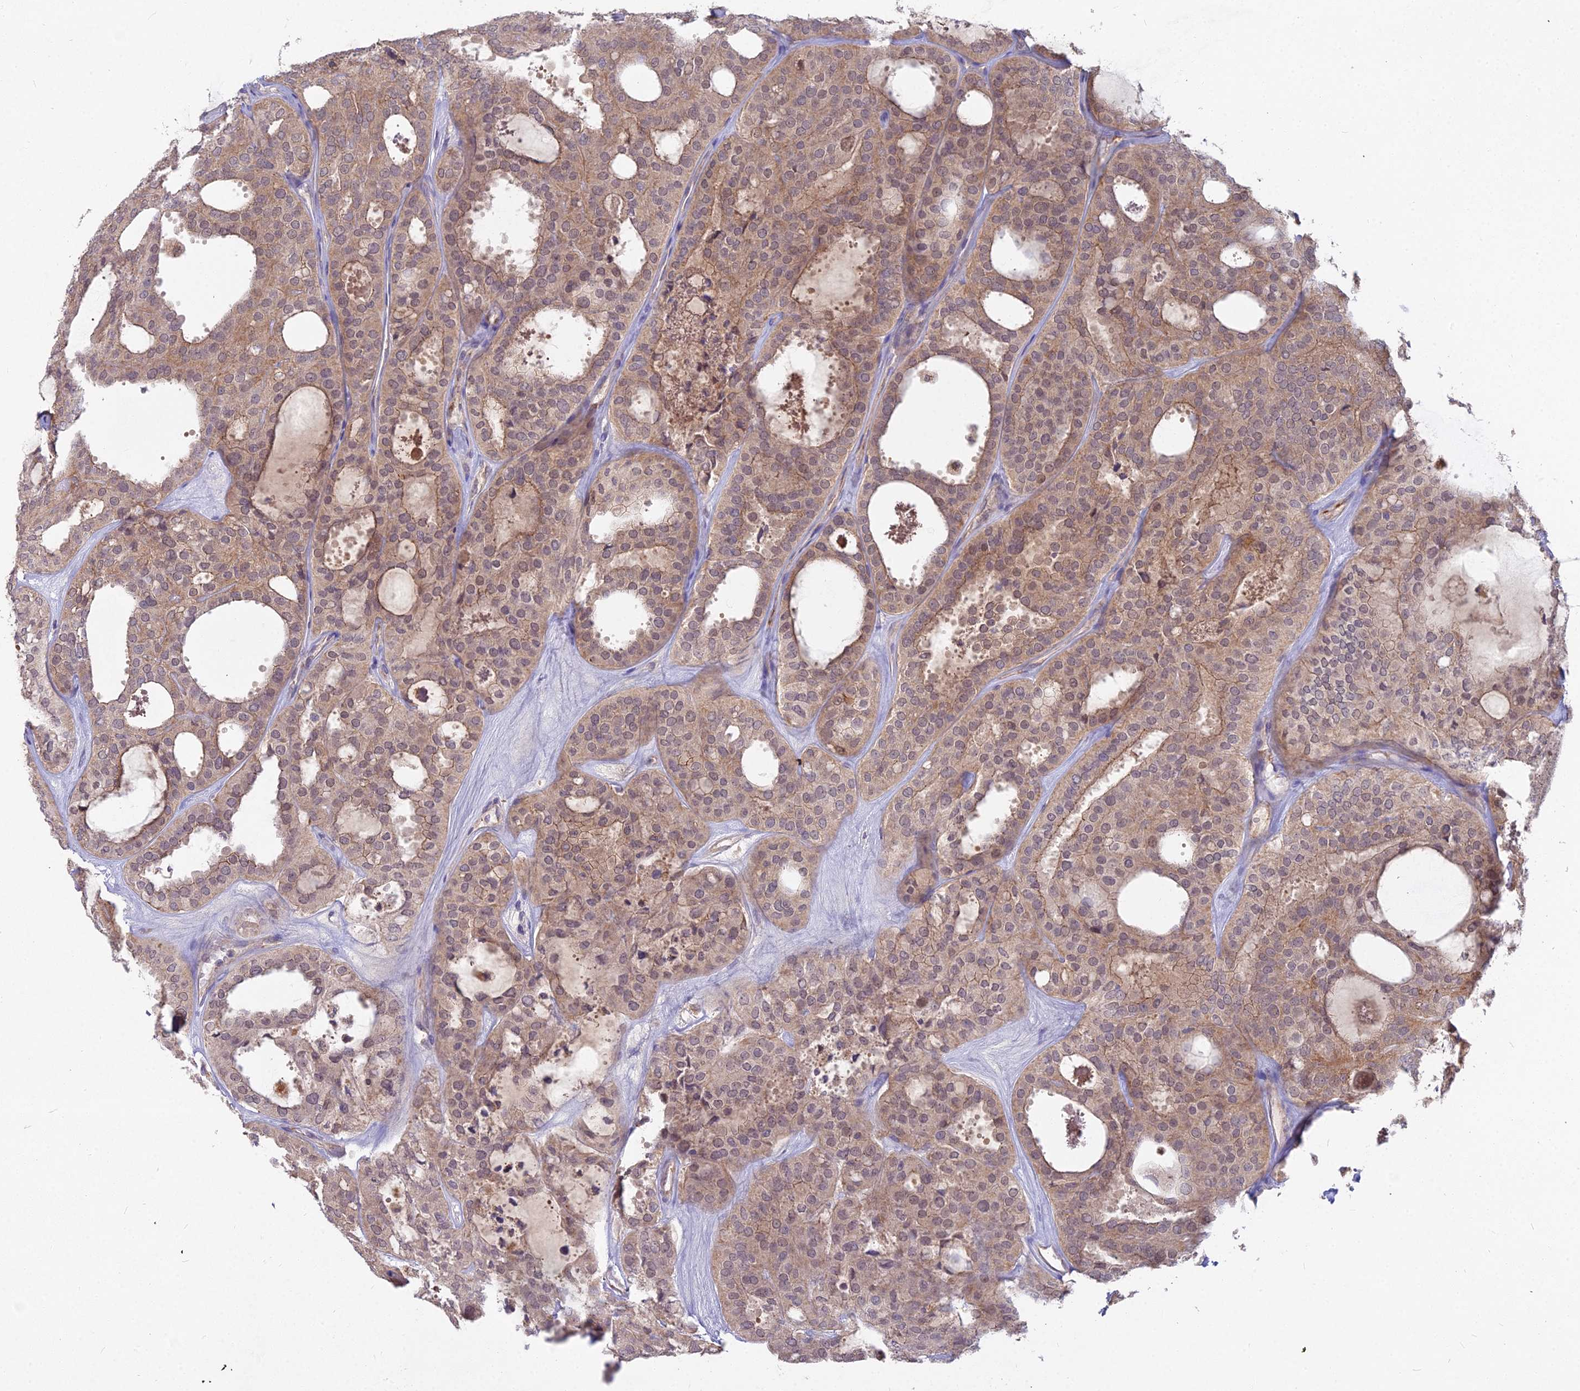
{"staining": {"intensity": "moderate", "quantity": ">75%", "location": "cytoplasmic/membranous"}, "tissue": "thyroid cancer", "cell_type": "Tumor cells", "image_type": "cancer", "snomed": [{"axis": "morphology", "description": "Follicular adenoma carcinoma, NOS"}, {"axis": "topography", "description": "Thyroid gland"}], "caption": "Thyroid cancer (follicular adenoma carcinoma) was stained to show a protein in brown. There is medium levels of moderate cytoplasmic/membranous positivity in approximately >75% of tumor cells.", "gene": "MICU2", "patient": {"sex": "male", "age": 75}}